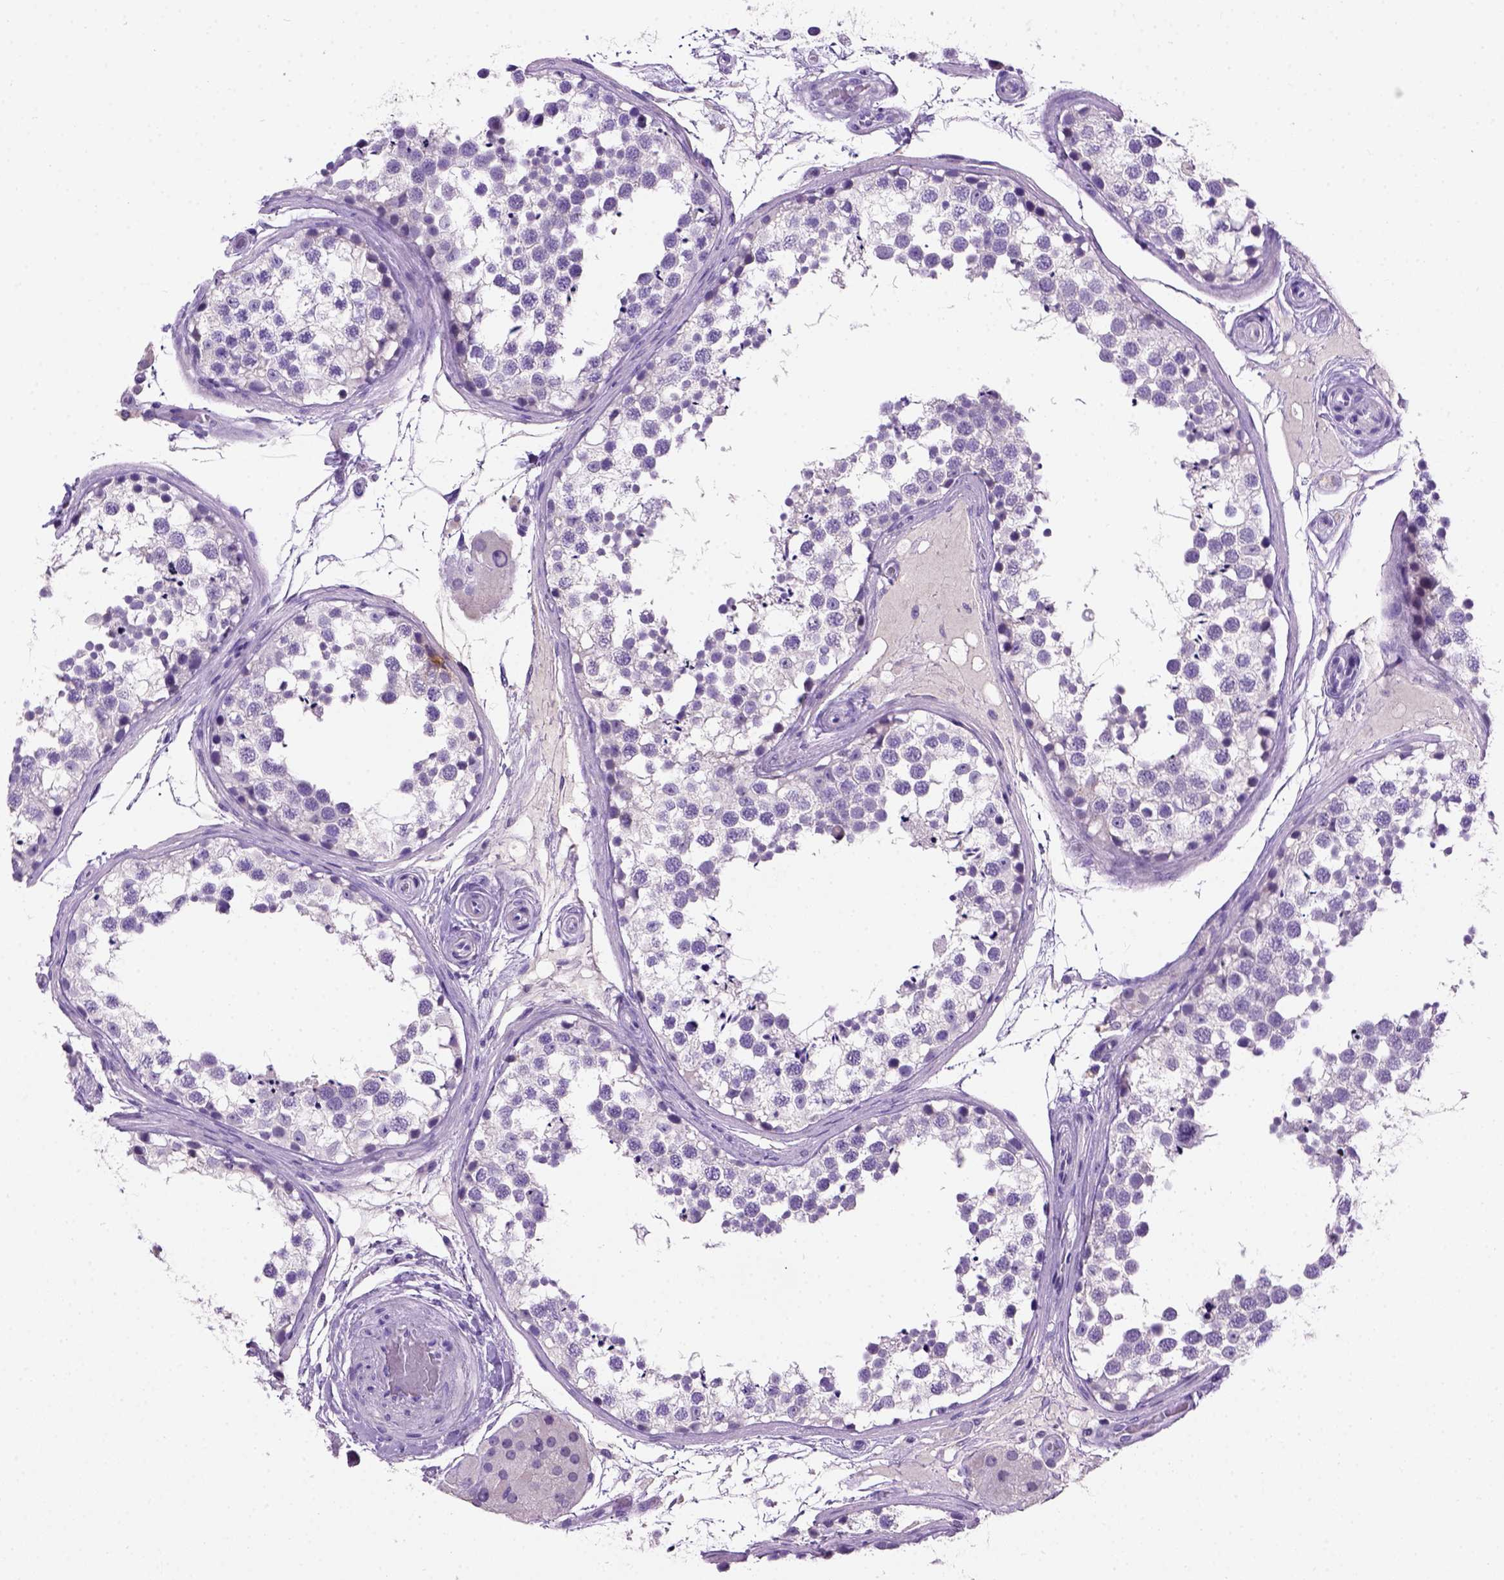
{"staining": {"intensity": "negative", "quantity": "none", "location": "none"}, "tissue": "testis", "cell_type": "Cells in seminiferous ducts", "image_type": "normal", "snomed": [{"axis": "morphology", "description": "Normal tissue, NOS"}, {"axis": "morphology", "description": "Seminoma, NOS"}, {"axis": "topography", "description": "Testis"}], "caption": "There is no significant positivity in cells in seminiferous ducts of testis. Brightfield microscopy of immunohistochemistry stained with DAB (3,3'-diaminobenzidine) (brown) and hematoxylin (blue), captured at high magnification.", "gene": "CDH1", "patient": {"sex": "male", "age": 65}}